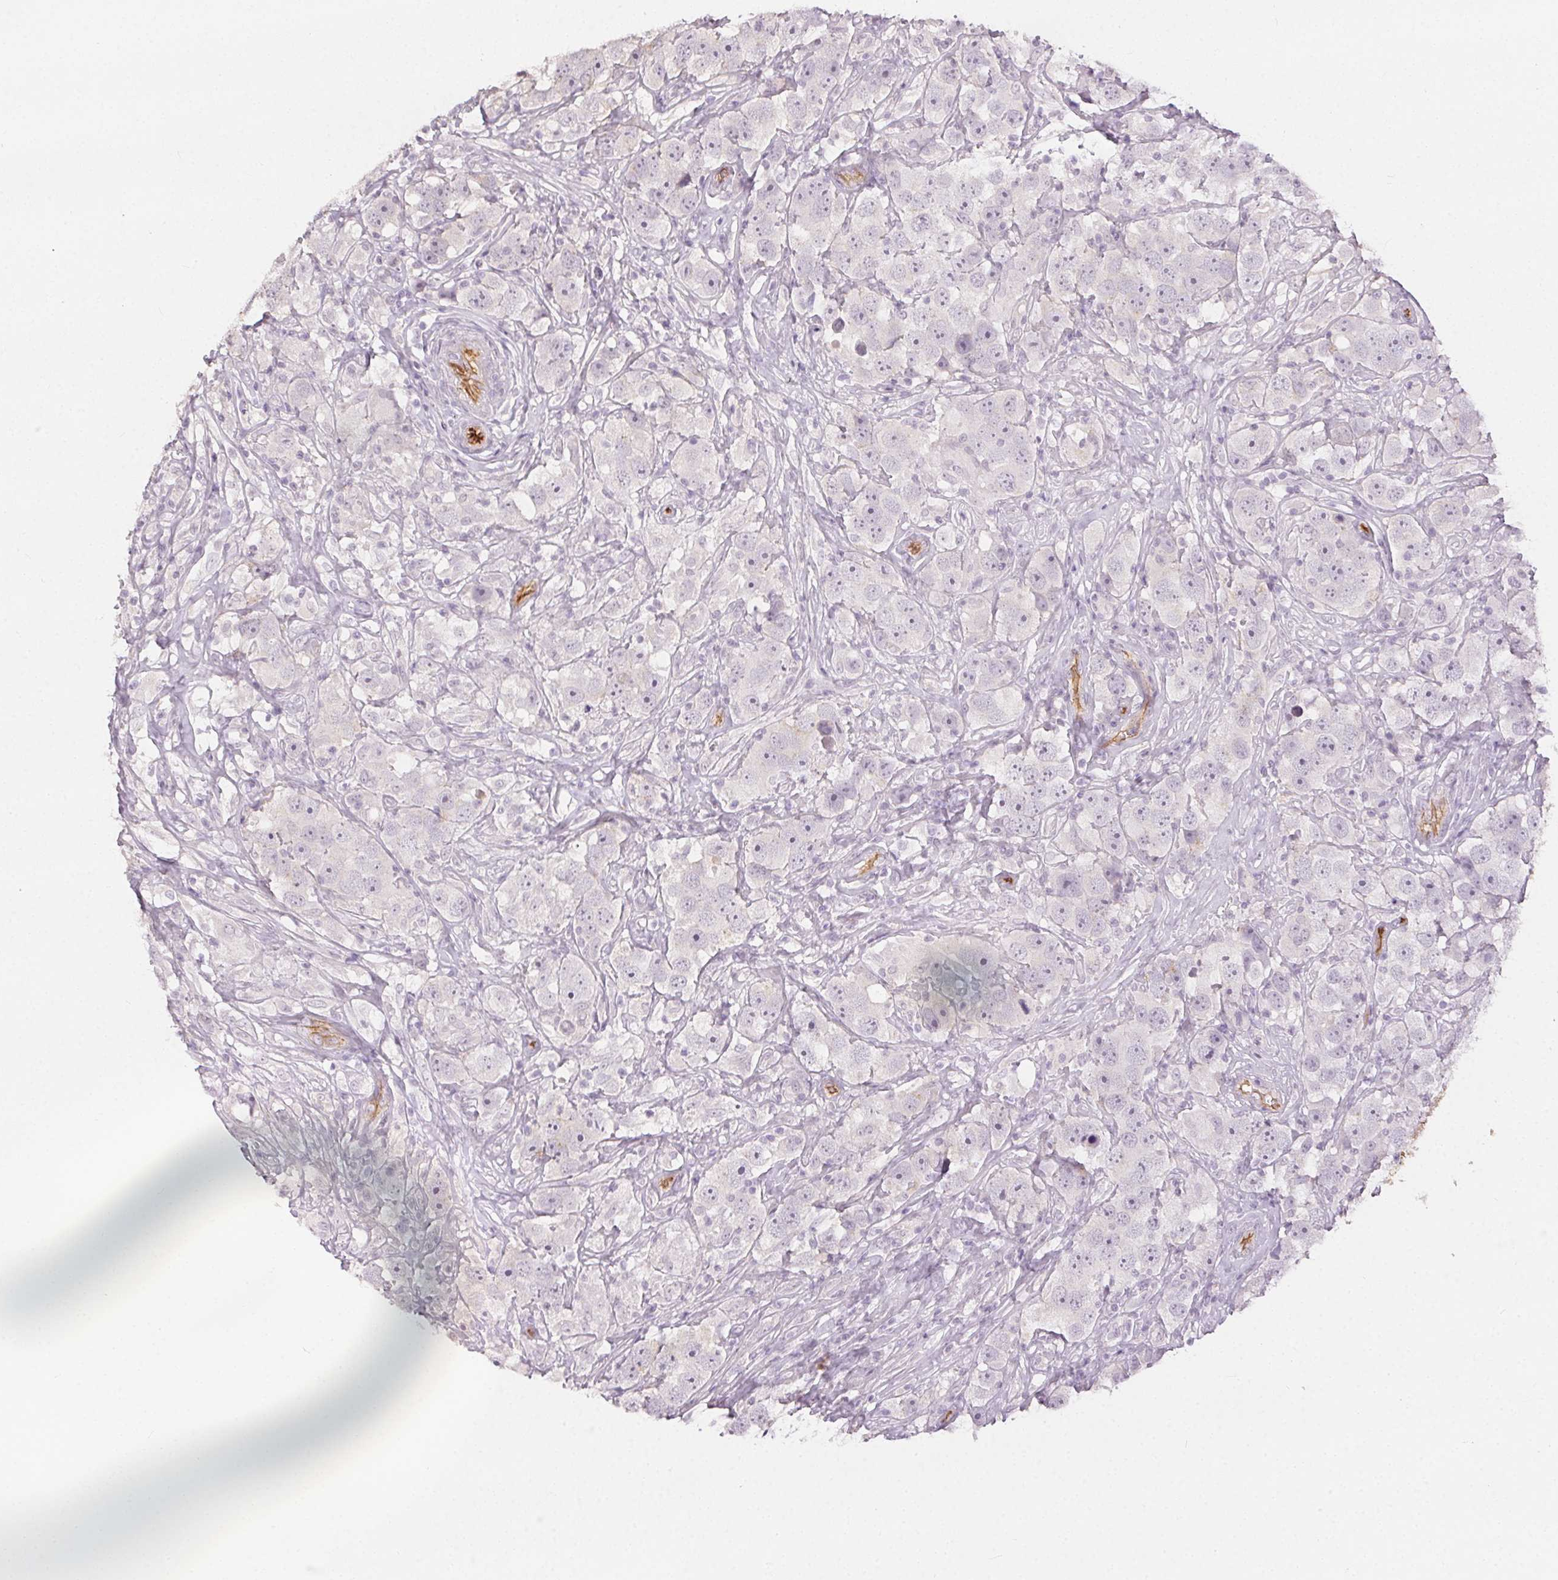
{"staining": {"intensity": "negative", "quantity": "none", "location": "none"}, "tissue": "testis cancer", "cell_type": "Tumor cells", "image_type": "cancer", "snomed": [{"axis": "morphology", "description": "Seminoma, NOS"}, {"axis": "topography", "description": "Testis"}], "caption": "Immunohistochemistry micrograph of human testis cancer (seminoma) stained for a protein (brown), which shows no staining in tumor cells.", "gene": "PODXL", "patient": {"sex": "male", "age": 49}}